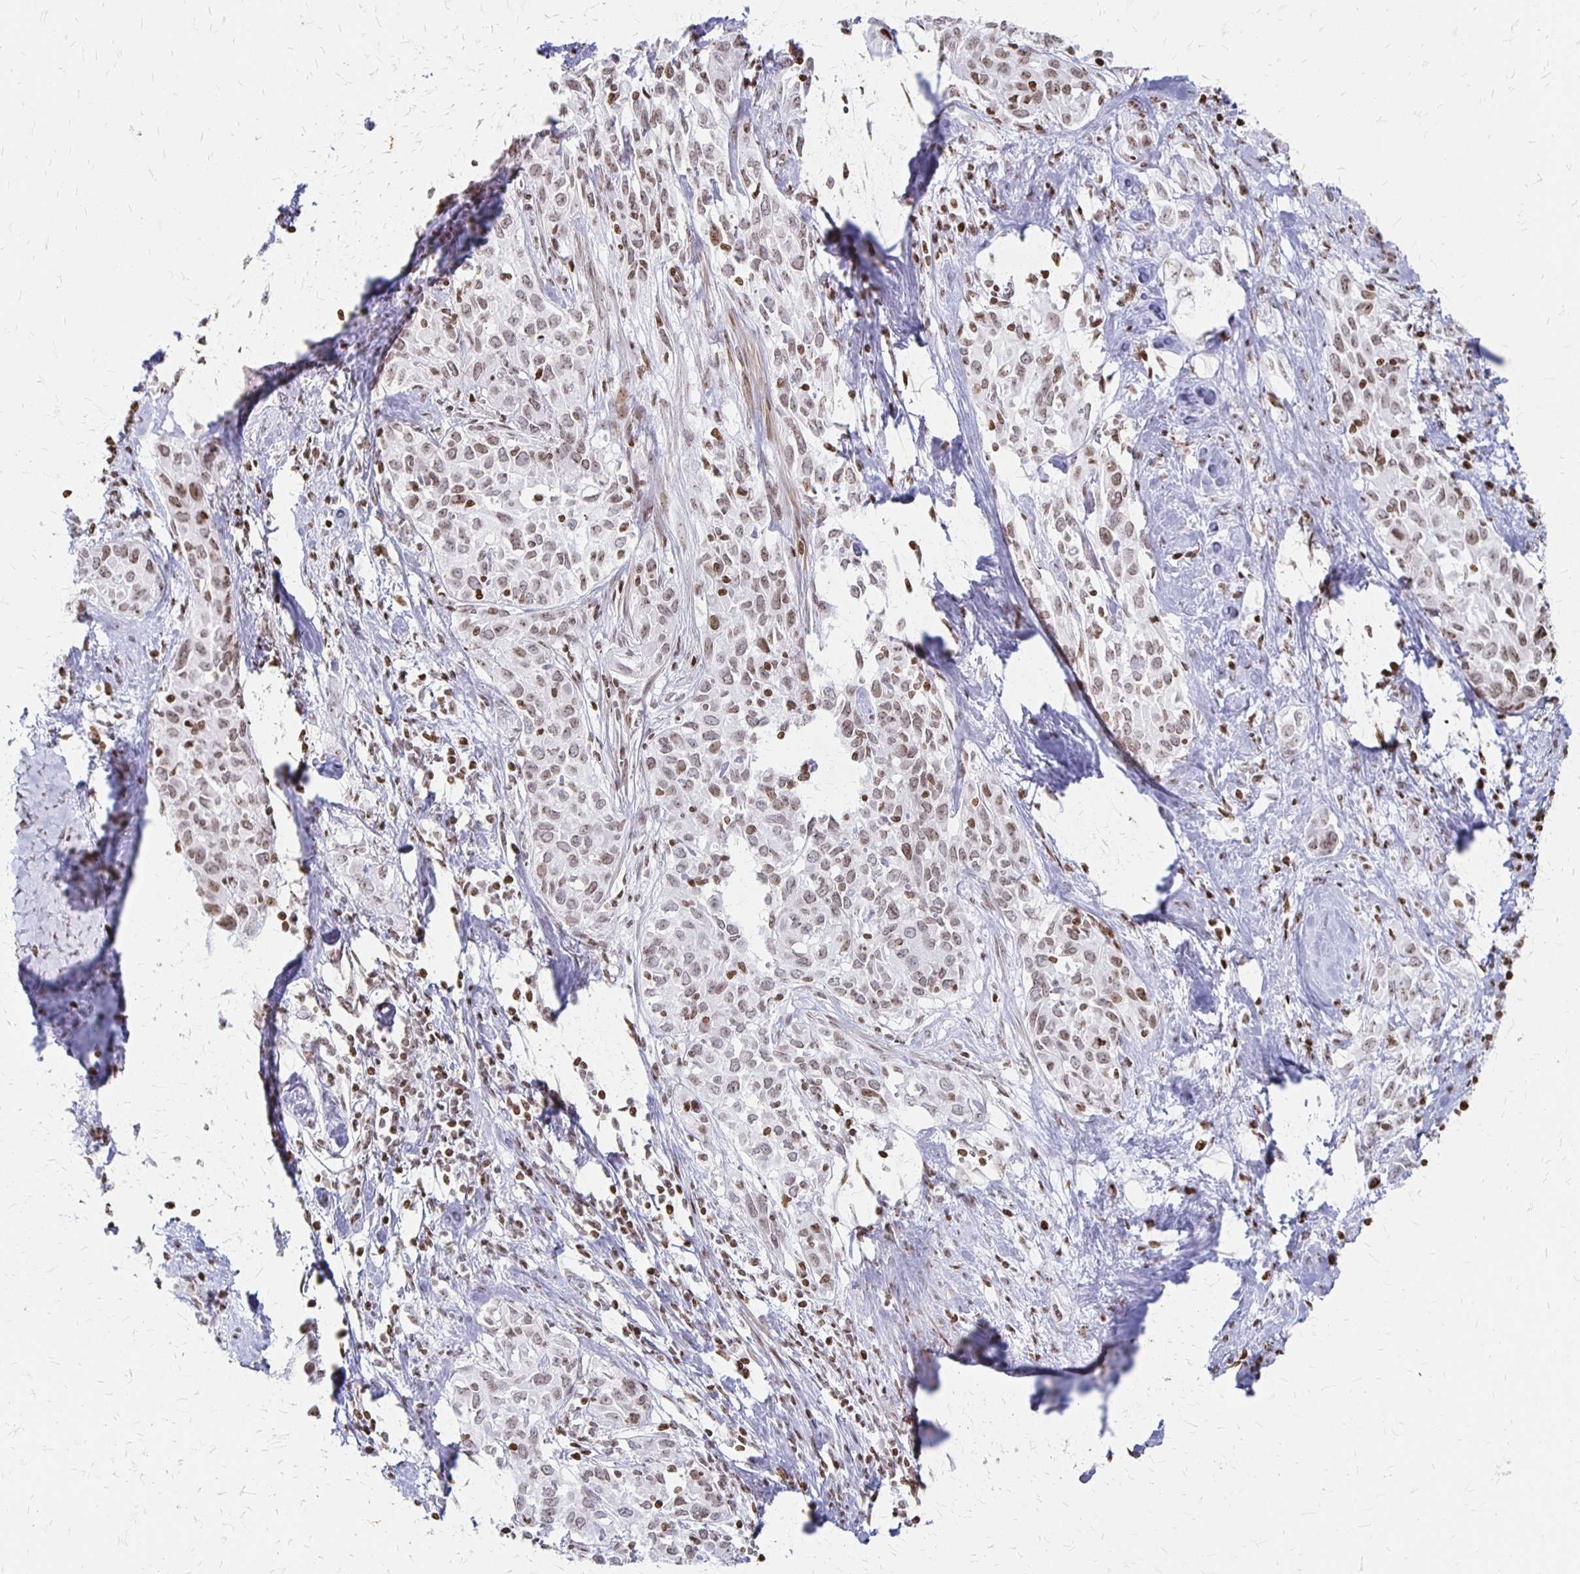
{"staining": {"intensity": "weak", "quantity": ">75%", "location": "nuclear"}, "tissue": "cervical cancer", "cell_type": "Tumor cells", "image_type": "cancer", "snomed": [{"axis": "morphology", "description": "Squamous cell carcinoma, NOS"}, {"axis": "topography", "description": "Cervix"}], "caption": "Immunohistochemical staining of human cervical cancer (squamous cell carcinoma) shows low levels of weak nuclear expression in approximately >75% of tumor cells.", "gene": "ZNF280C", "patient": {"sex": "female", "age": 51}}